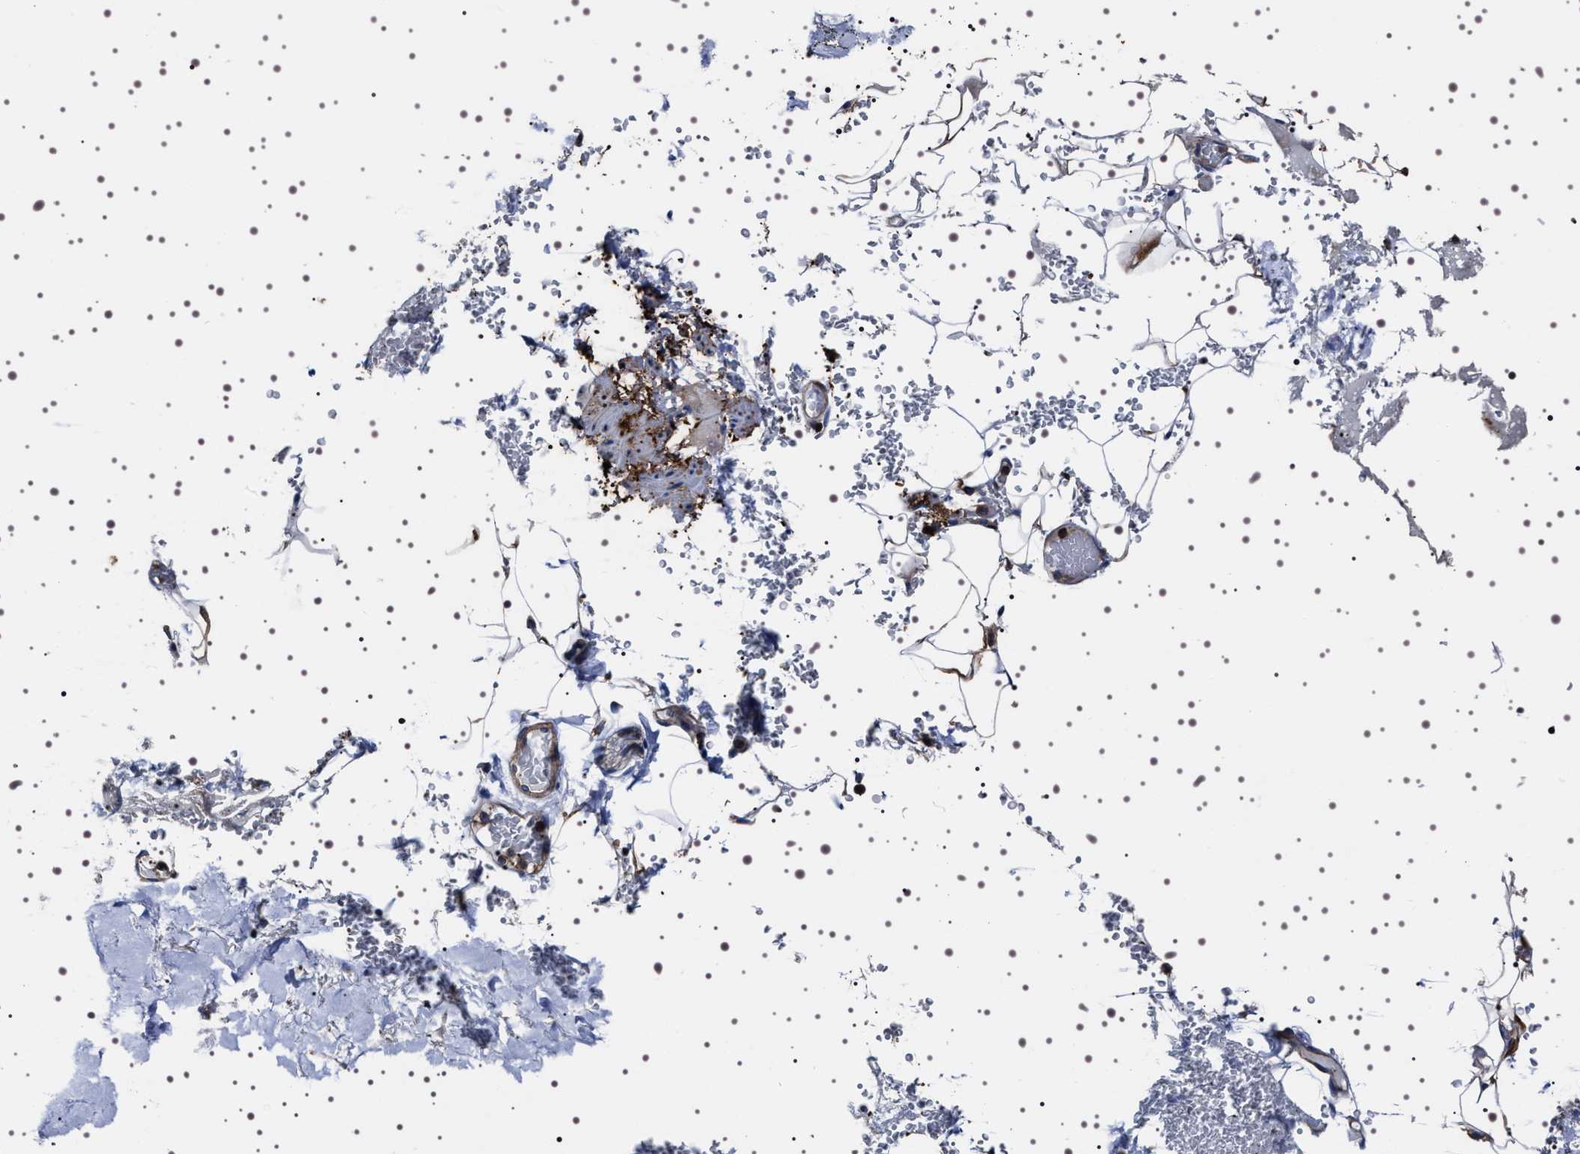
{"staining": {"intensity": "moderate", "quantity": "<25%", "location": "cytoplasmic/membranous"}, "tissue": "adipose tissue", "cell_type": "Adipocytes", "image_type": "normal", "snomed": [{"axis": "morphology", "description": "Normal tissue, NOS"}, {"axis": "topography", "description": "Peripheral nerve tissue"}], "caption": "Brown immunohistochemical staining in unremarkable human adipose tissue displays moderate cytoplasmic/membranous staining in approximately <25% of adipocytes. Nuclei are stained in blue.", "gene": "WDR1", "patient": {"sex": "male", "age": 70}}